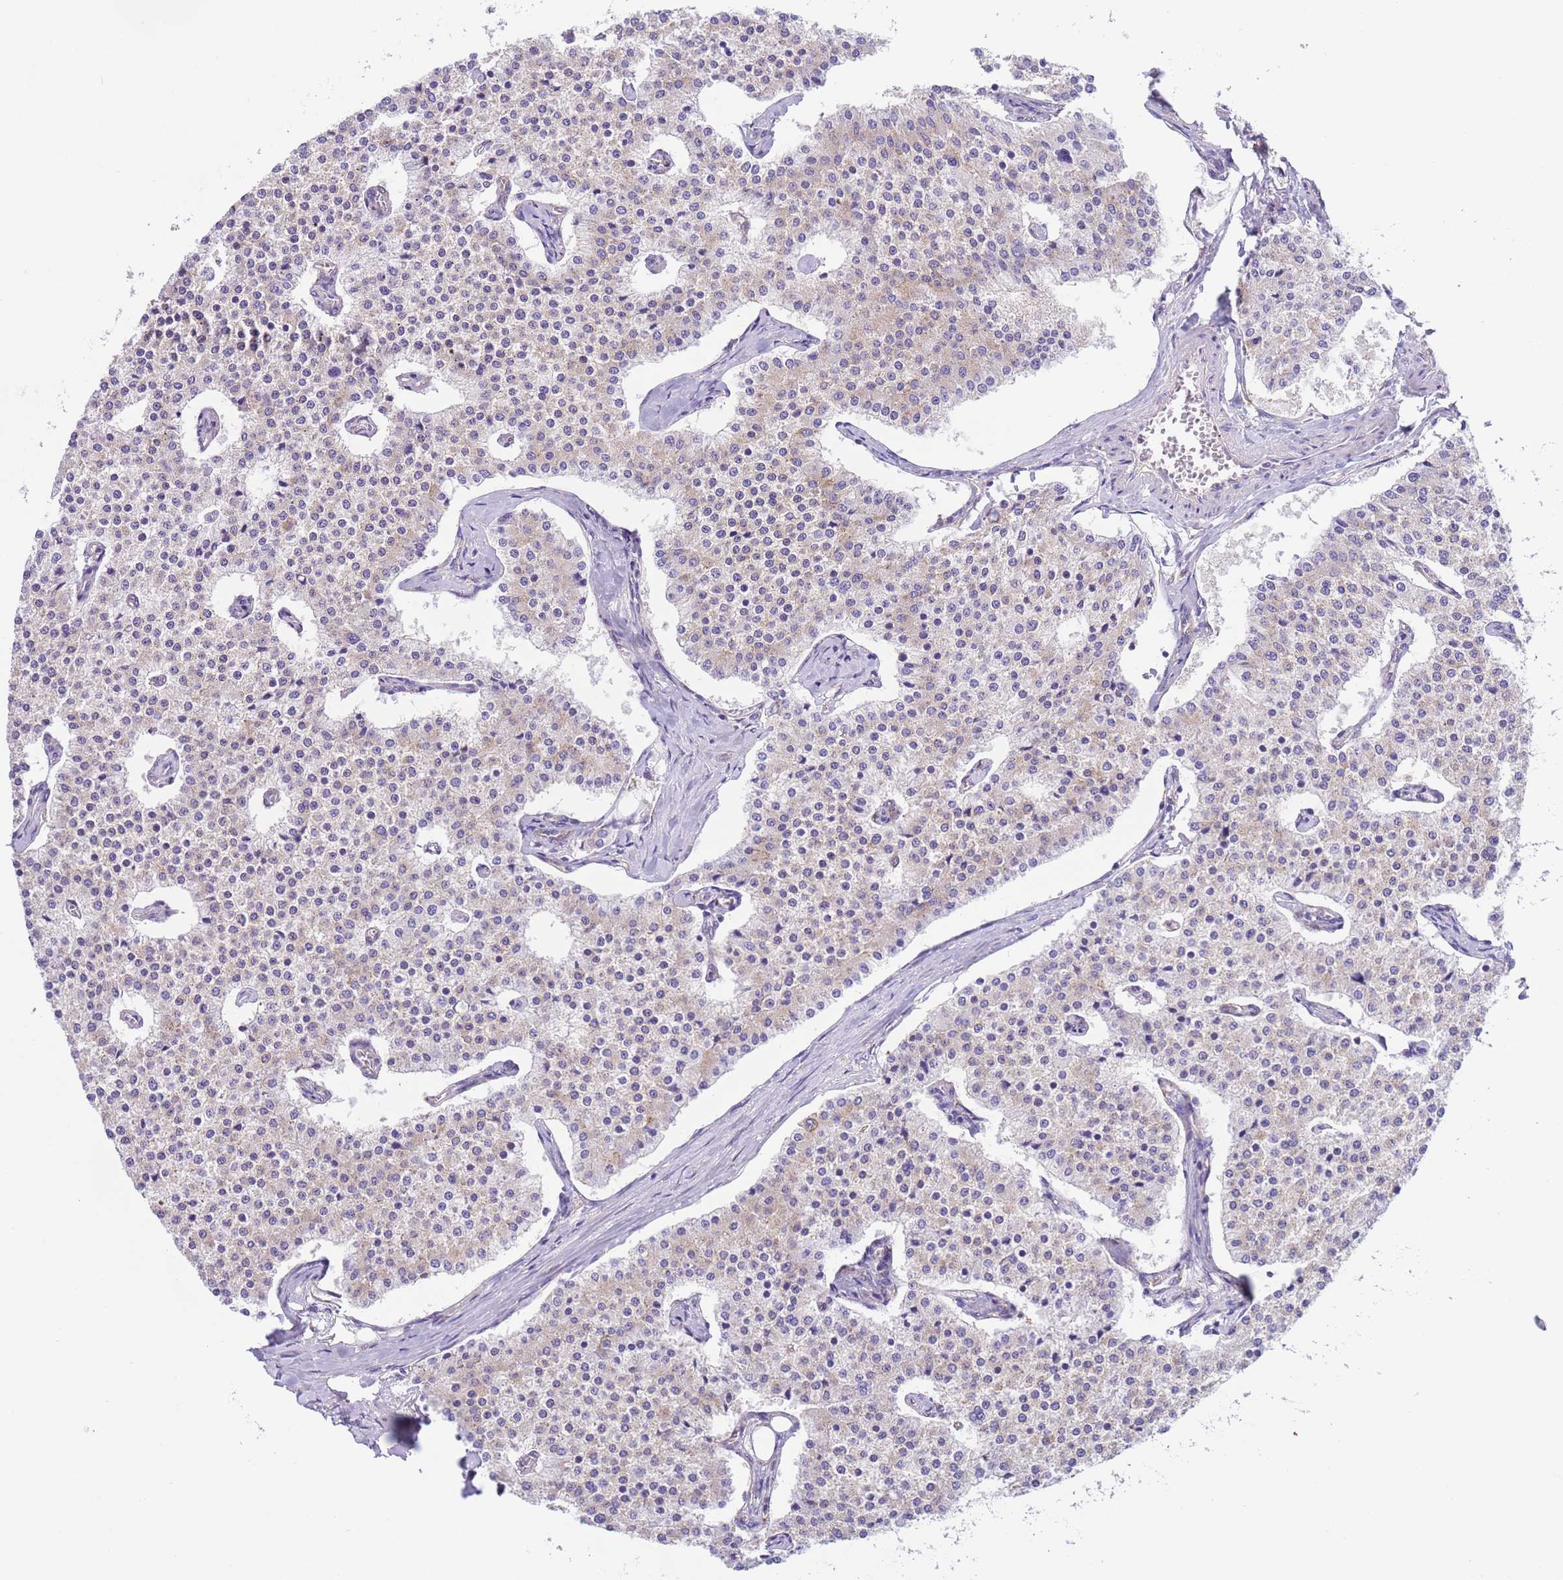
{"staining": {"intensity": "weak", "quantity": "<25%", "location": "cytoplasmic/membranous"}, "tissue": "carcinoid", "cell_type": "Tumor cells", "image_type": "cancer", "snomed": [{"axis": "morphology", "description": "Carcinoid, malignant, NOS"}, {"axis": "topography", "description": "Colon"}], "caption": "Carcinoid was stained to show a protein in brown. There is no significant staining in tumor cells.", "gene": "VARS1", "patient": {"sex": "female", "age": 52}}